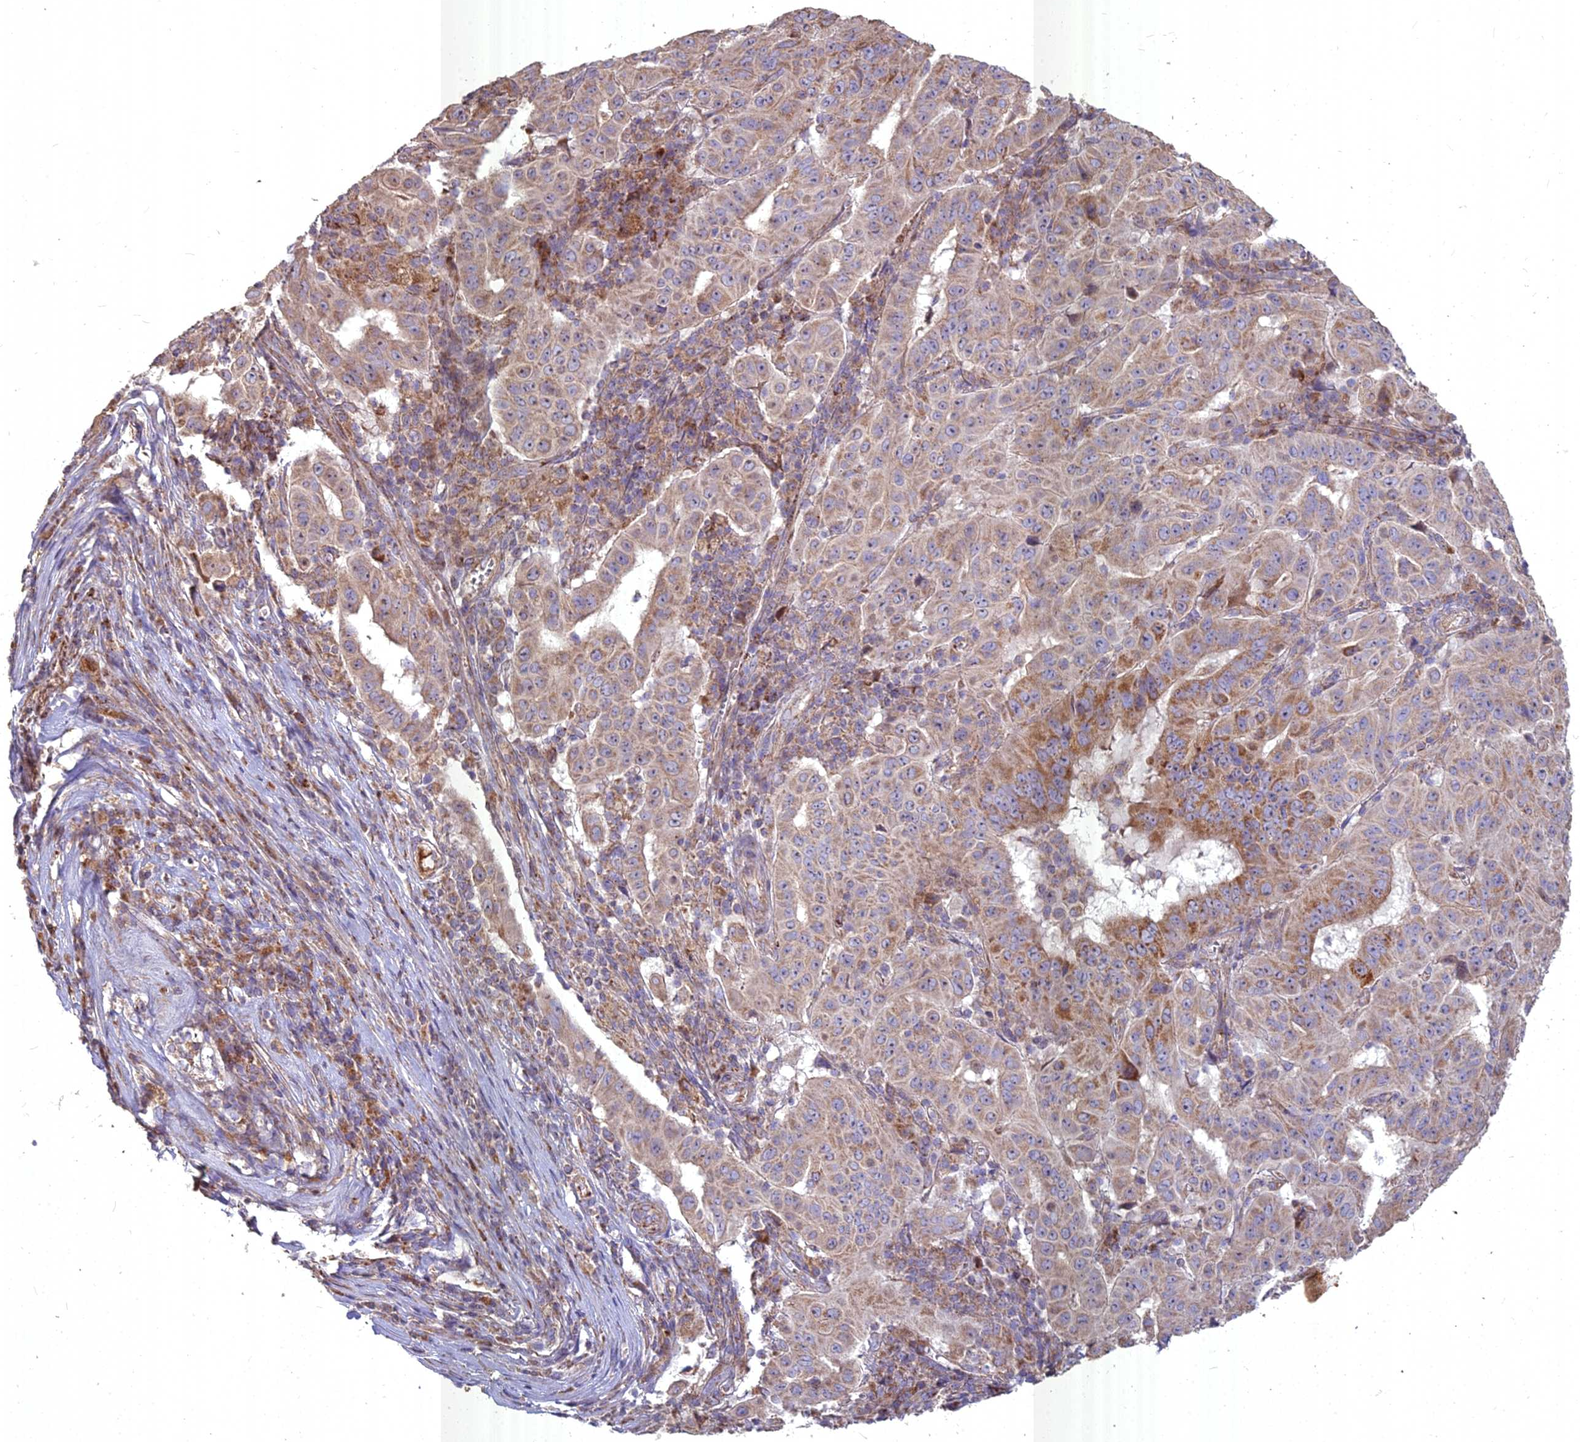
{"staining": {"intensity": "moderate", "quantity": "25%-75%", "location": "cytoplasmic/membranous"}, "tissue": "pancreatic cancer", "cell_type": "Tumor cells", "image_type": "cancer", "snomed": [{"axis": "morphology", "description": "Adenocarcinoma, NOS"}, {"axis": "topography", "description": "Pancreas"}], "caption": "IHC (DAB (3,3'-diaminobenzidine)) staining of human adenocarcinoma (pancreatic) reveals moderate cytoplasmic/membranous protein positivity in about 25%-75% of tumor cells.", "gene": "COX11", "patient": {"sex": "male", "age": 63}}